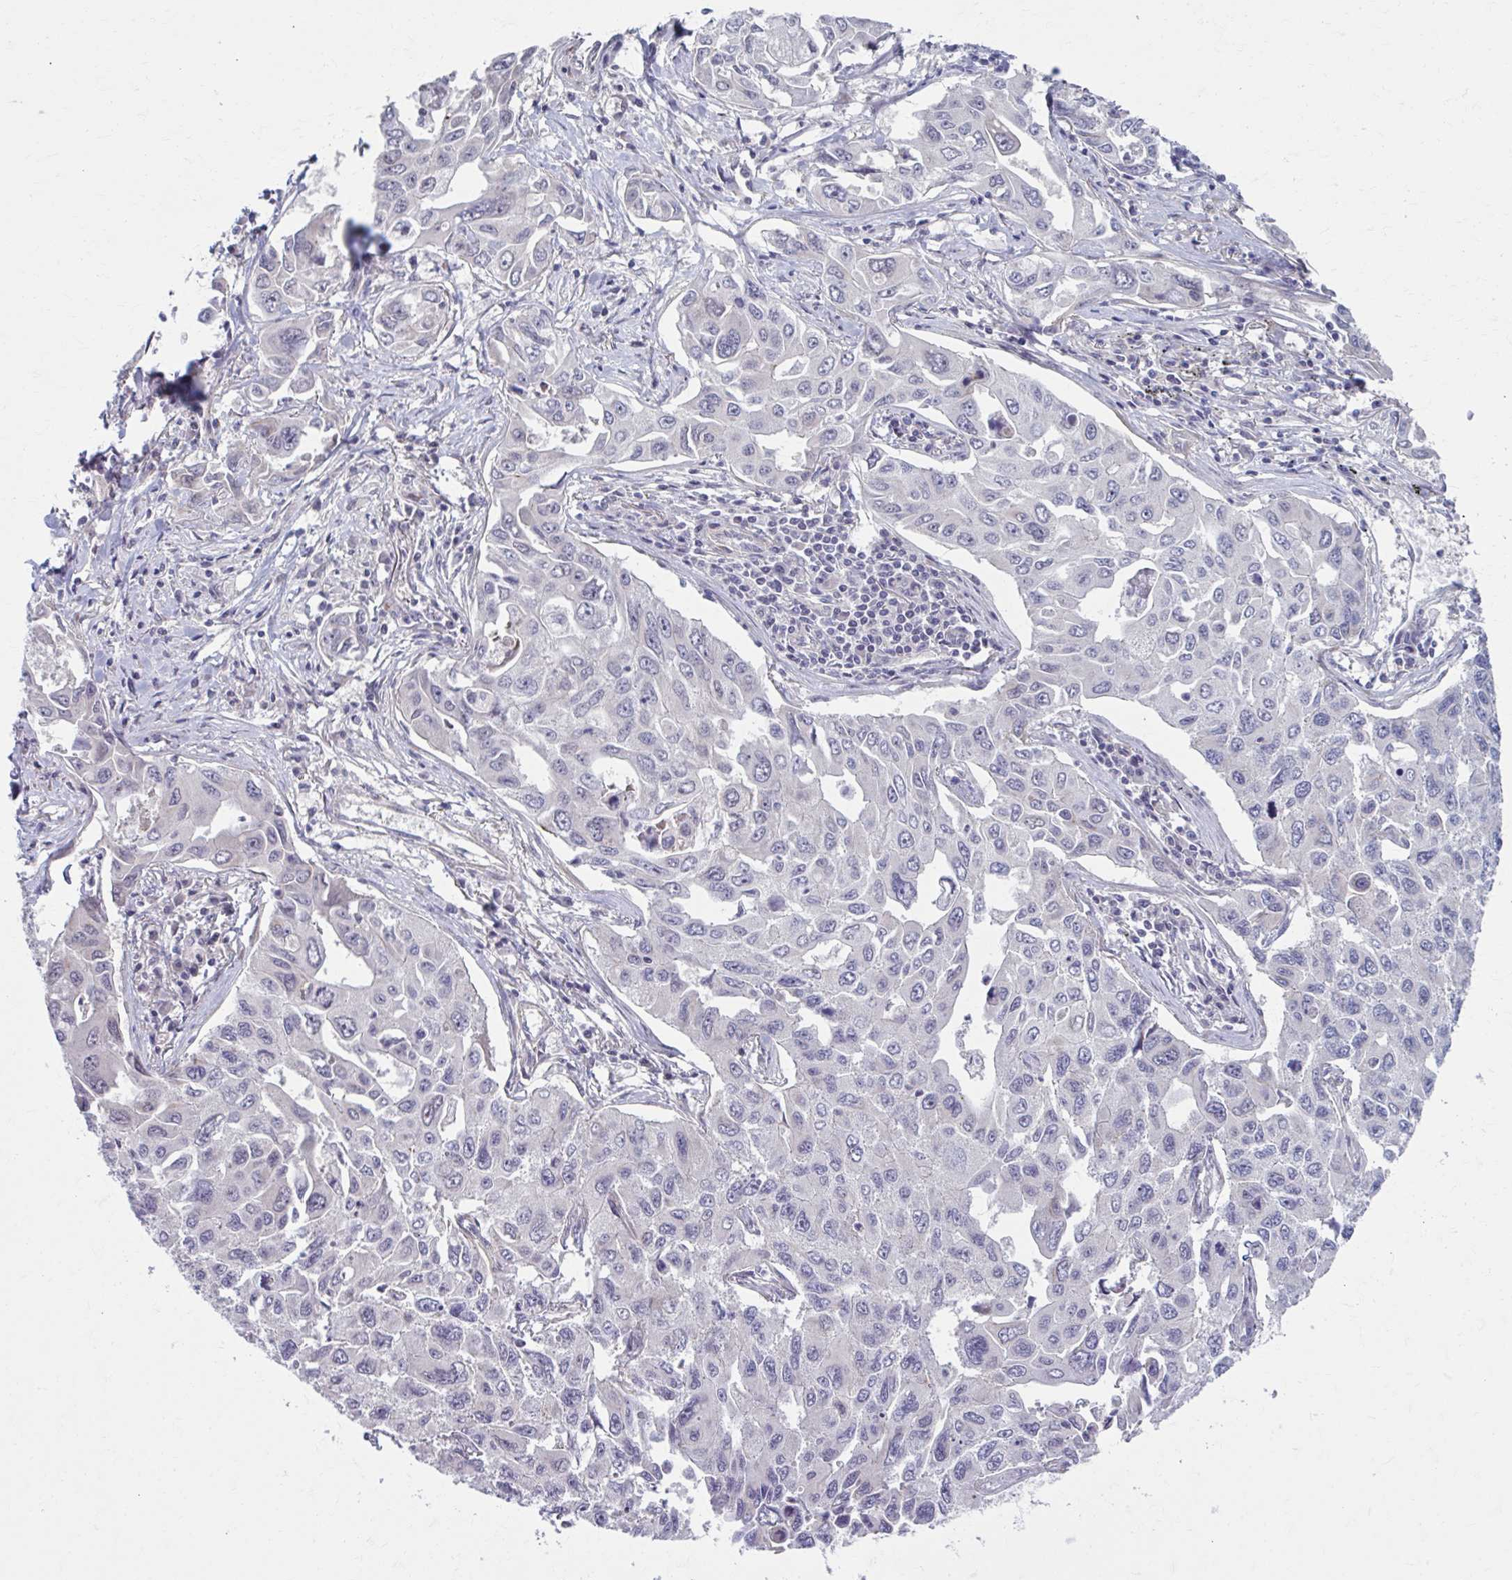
{"staining": {"intensity": "negative", "quantity": "none", "location": "none"}, "tissue": "lung cancer", "cell_type": "Tumor cells", "image_type": "cancer", "snomed": [{"axis": "morphology", "description": "Adenocarcinoma, NOS"}, {"axis": "topography", "description": "Lung"}], "caption": "Immunohistochemistry of human lung adenocarcinoma displays no staining in tumor cells. The staining was performed using DAB to visualize the protein expression in brown, while the nuclei were stained in blue with hematoxylin (Magnification: 20x).", "gene": "CHST3", "patient": {"sex": "male", "age": 64}}